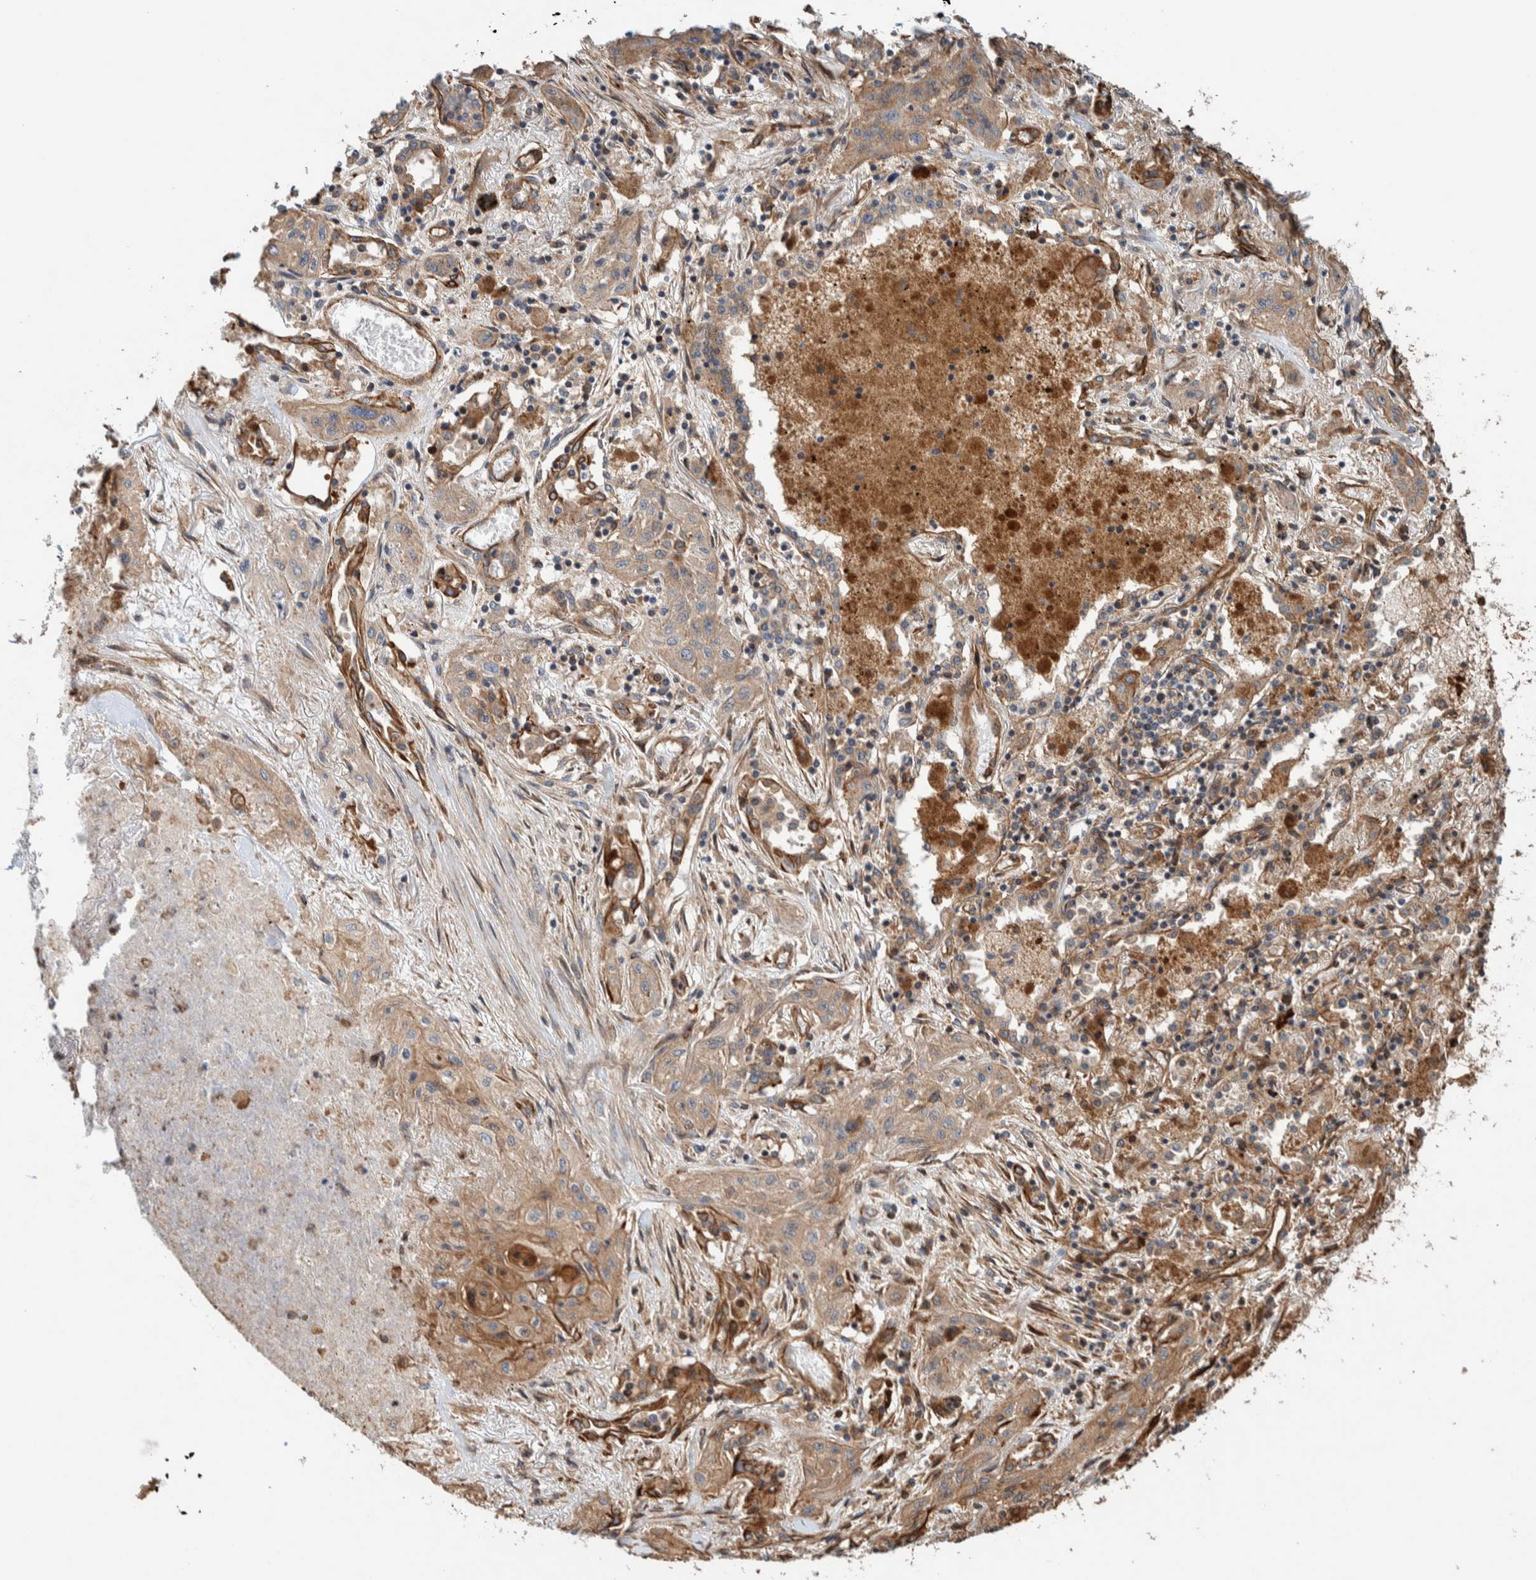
{"staining": {"intensity": "weak", "quantity": ">75%", "location": "cytoplasmic/membranous"}, "tissue": "lung cancer", "cell_type": "Tumor cells", "image_type": "cancer", "snomed": [{"axis": "morphology", "description": "Squamous cell carcinoma, NOS"}, {"axis": "topography", "description": "Lung"}], "caption": "Immunohistochemical staining of lung squamous cell carcinoma shows low levels of weak cytoplasmic/membranous positivity in about >75% of tumor cells. (Brightfield microscopy of DAB IHC at high magnification).", "gene": "PKD1L1", "patient": {"sex": "female", "age": 47}}